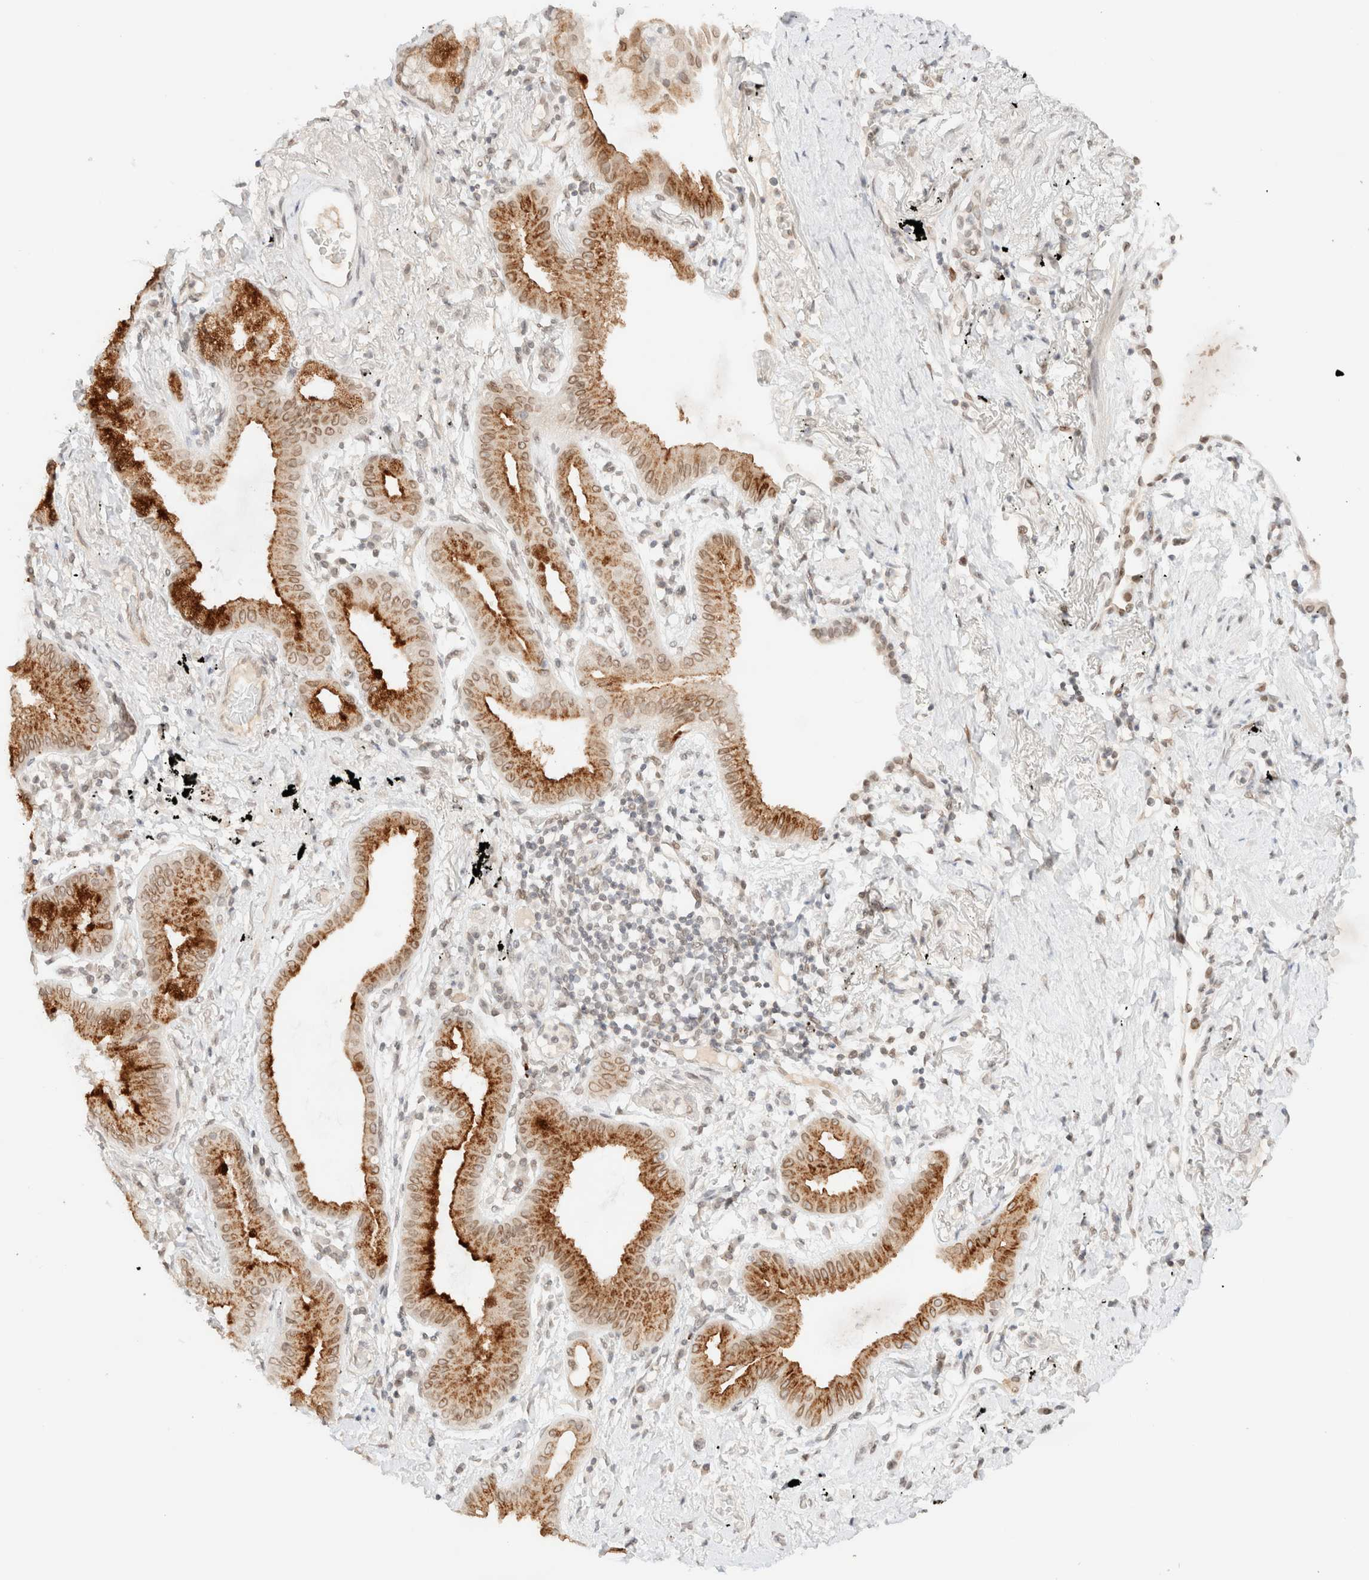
{"staining": {"intensity": "moderate", "quantity": "25%-75%", "location": "cytoplasmic/membranous,nuclear"}, "tissue": "lung cancer", "cell_type": "Tumor cells", "image_type": "cancer", "snomed": [{"axis": "morphology", "description": "Adenocarcinoma, NOS"}, {"axis": "topography", "description": "Lung"}], "caption": "Human lung adenocarcinoma stained for a protein (brown) displays moderate cytoplasmic/membranous and nuclear positive positivity in approximately 25%-75% of tumor cells.", "gene": "ZNF770", "patient": {"sex": "female", "age": 70}}